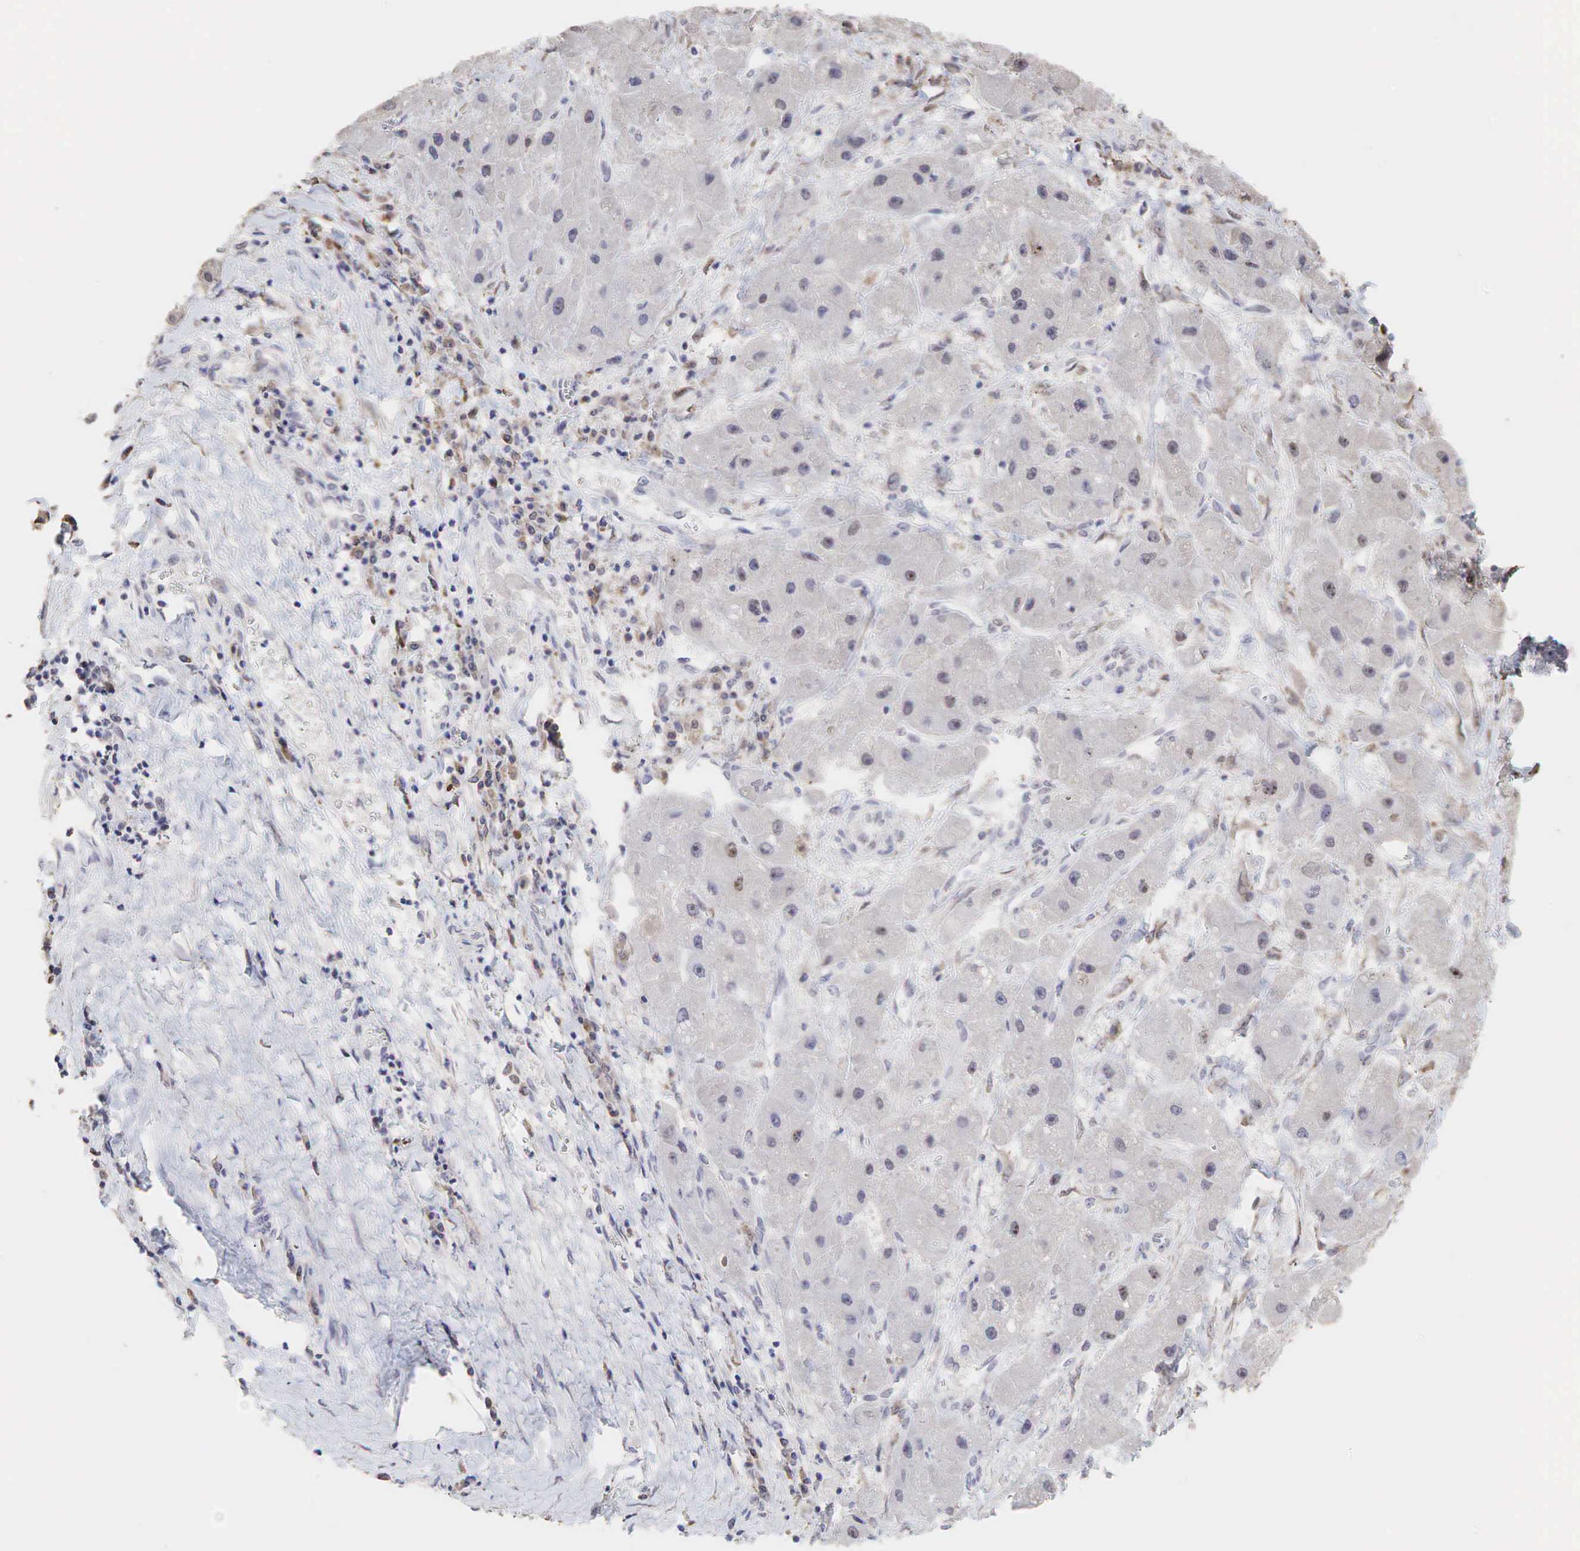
{"staining": {"intensity": "weak", "quantity": "<25%", "location": "cytoplasmic/membranous"}, "tissue": "liver cancer", "cell_type": "Tumor cells", "image_type": "cancer", "snomed": [{"axis": "morphology", "description": "Carcinoma, Hepatocellular, NOS"}, {"axis": "topography", "description": "Liver"}], "caption": "Immunohistochemistry photomicrograph of neoplastic tissue: liver cancer stained with DAB (3,3'-diaminobenzidine) demonstrates no significant protein expression in tumor cells. (Brightfield microscopy of DAB immunohistochemistry (IHC) at high magnification).", "gene": "DKC1", "patient": {"sex": "male", "age": 24}}